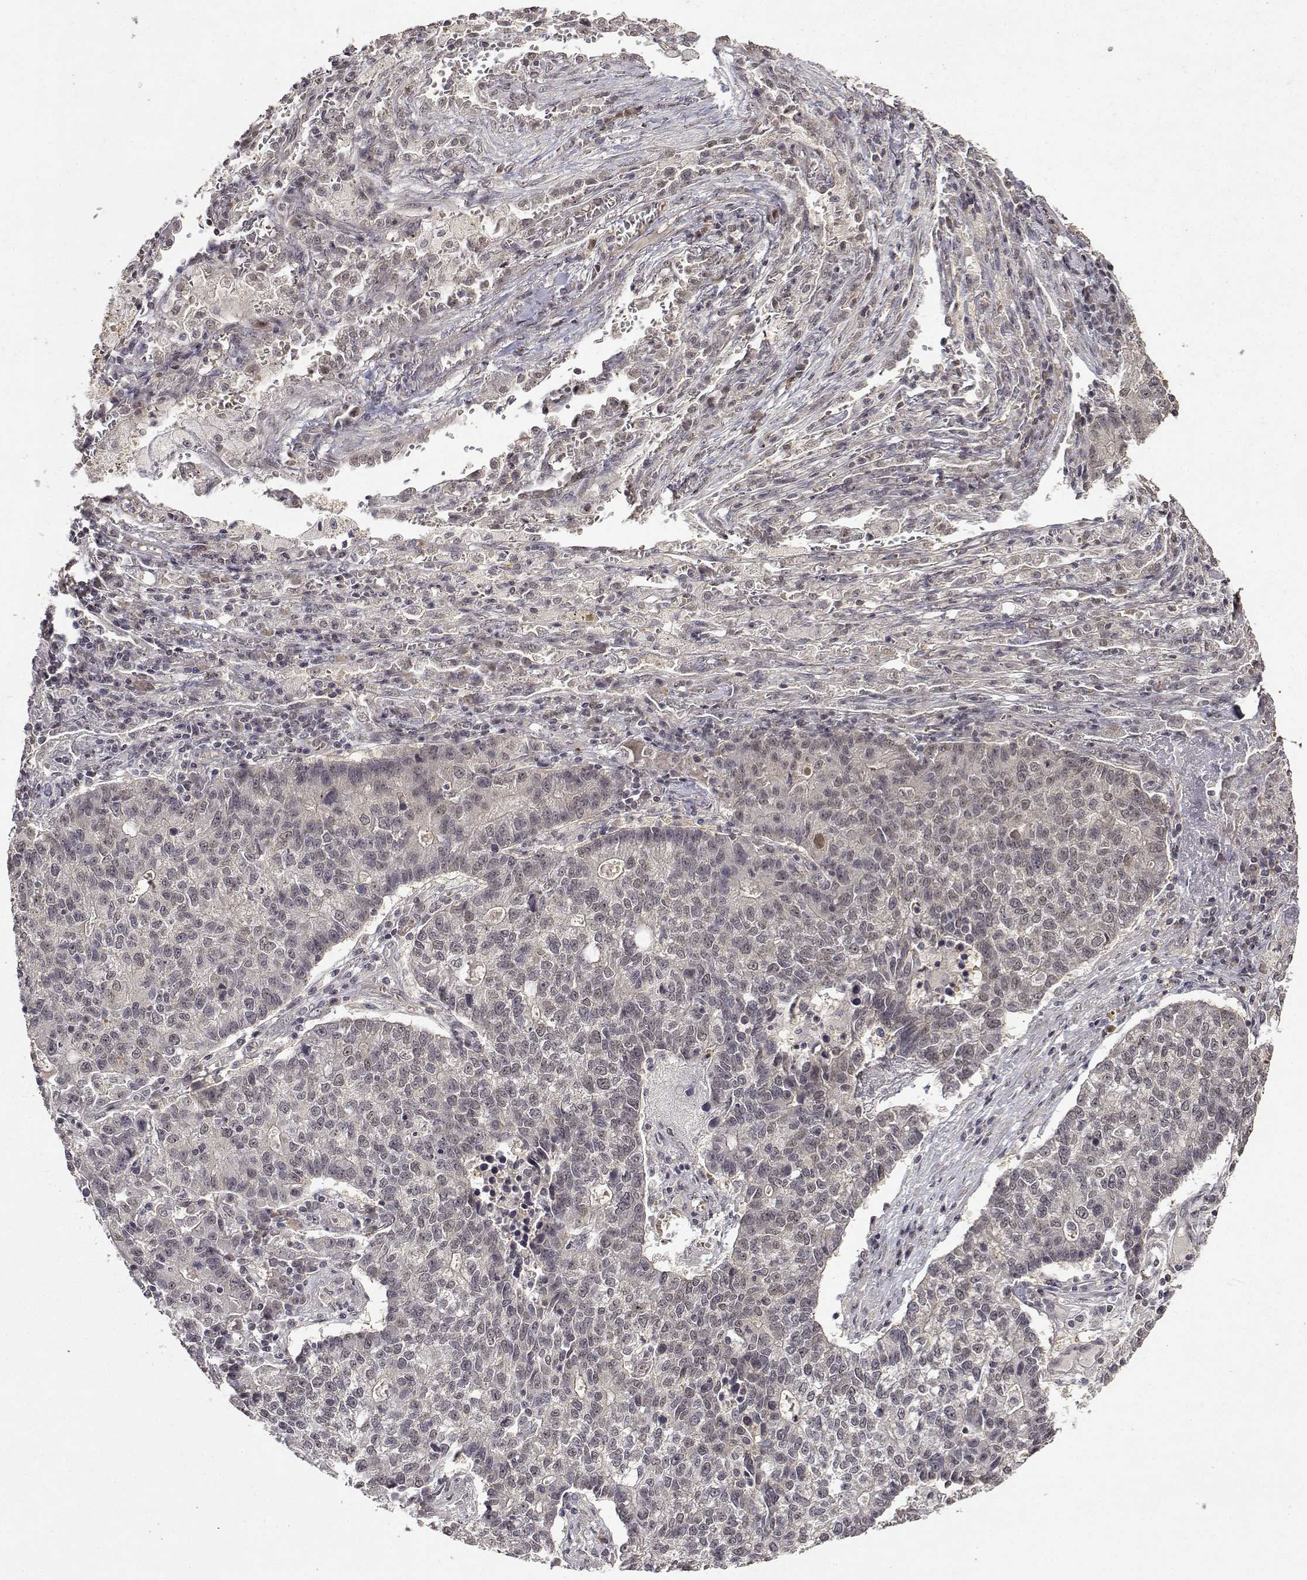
{"staining": {"intensity": "negative", "quantity": "none", "location": "none"}, "tissue": "lung cancer", "cell_type": "Tumor cells", "image_type": "cancer", "snomed": [{"axis": "morphology", "description": "Adenocarcinoma, NOS"}, {"axis": "topography", "description": "Lung"}], "caption": "Immunohistochemistry micrograph of human adenocarcinoma (lung) stained for a protein (brown), which demonstrates no staining in tumor cells.", "gene": "BDNF", "patient": {"sex": "male", "age": 57}}